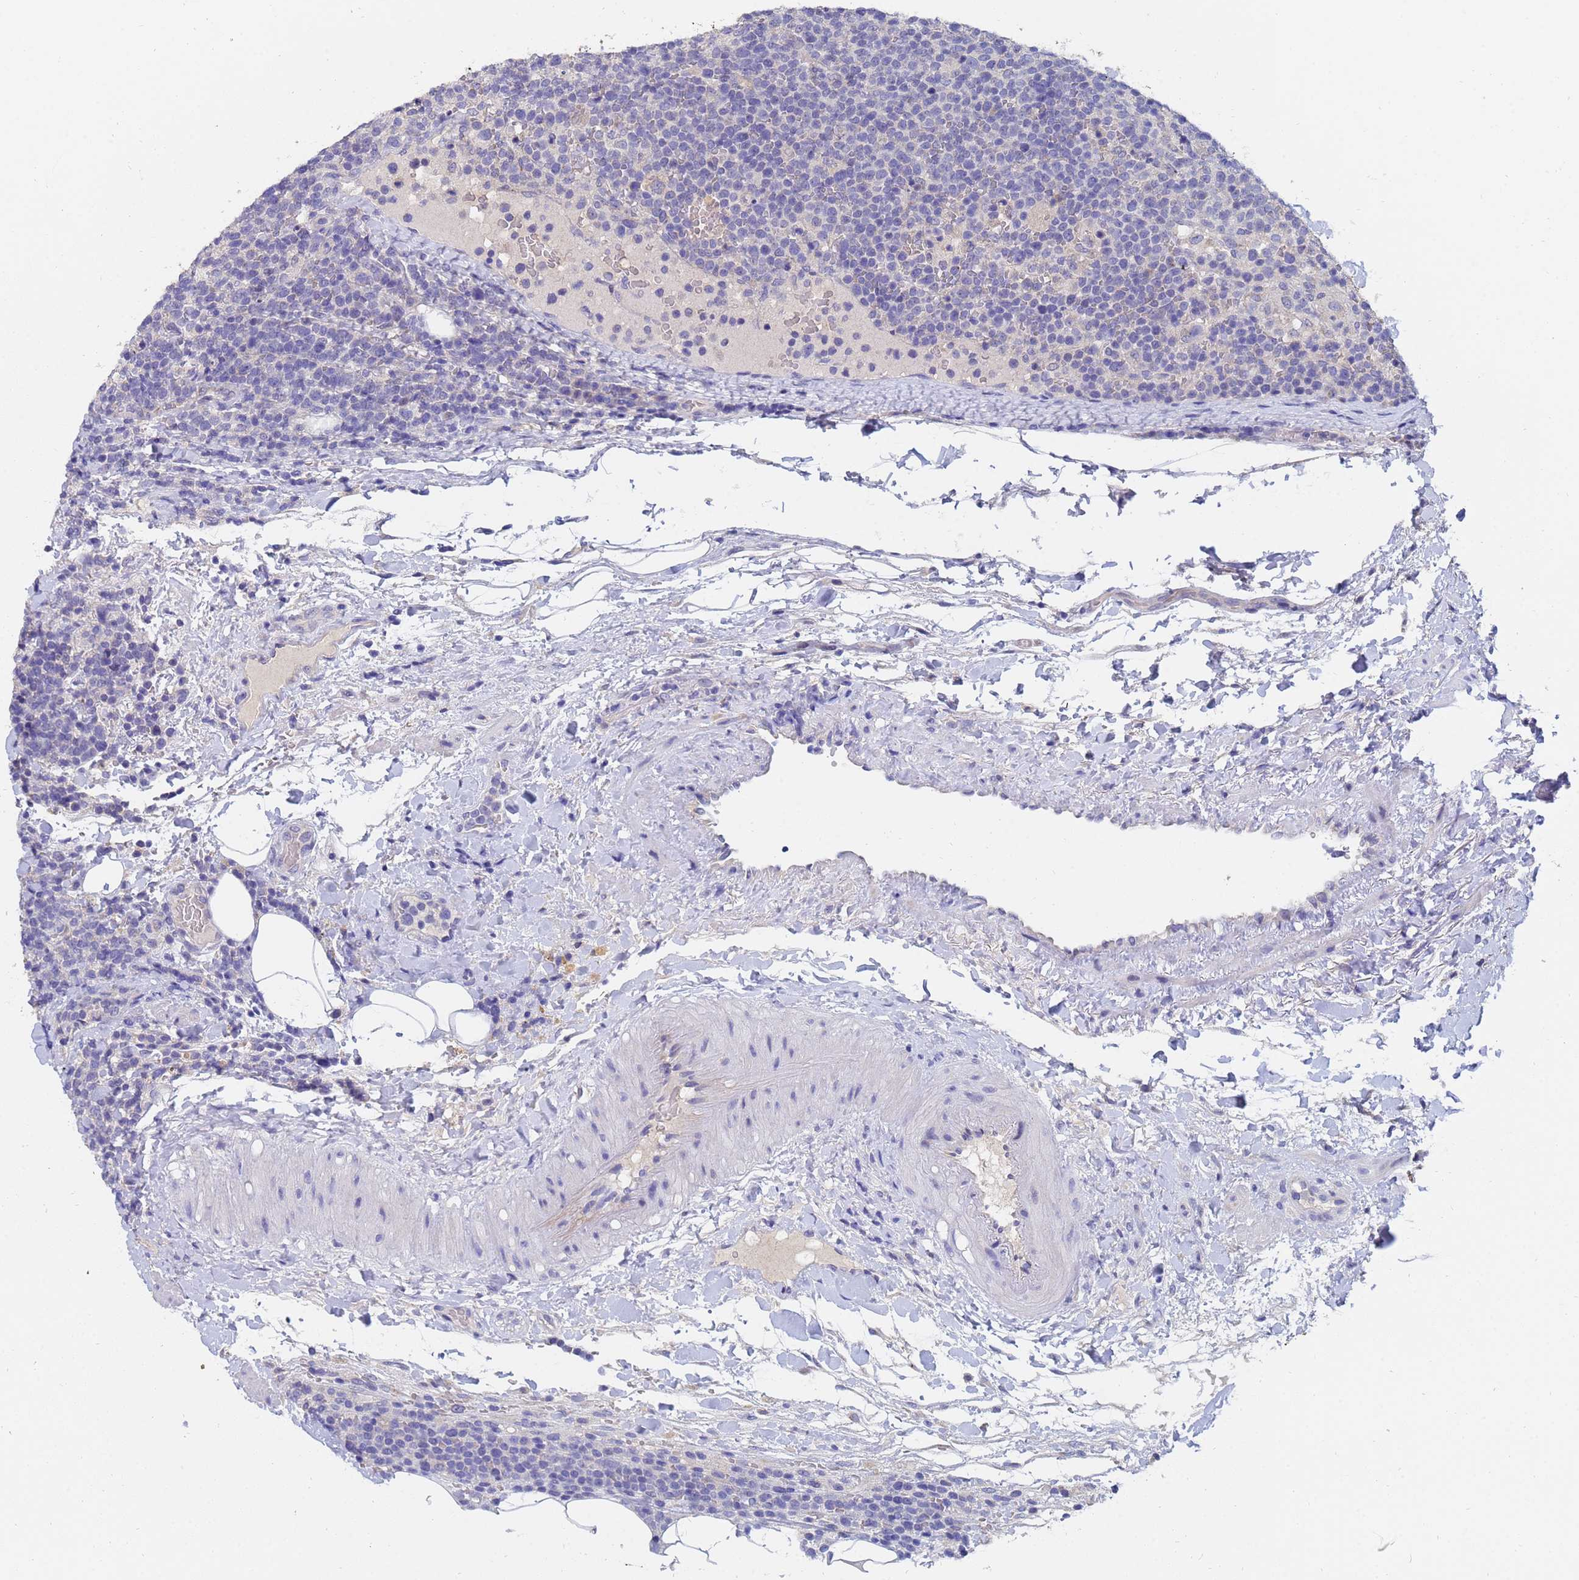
{"staining": {"intensity": "negative", "quantity": "none", "location": "none"}, "tissue": "lymphoma", "cell_type": "Tumor cells", "image_type": "cancer", "snomed": [{"axis": "morphology", "description": "Malignant lymphoma, non-Hodgkin's type, High grade"}, {"axis": "topography", "description": "Lymph node"}], "caption": "Tumor cells are negative for protein expression in human lymphoma. Brightfield microscopy of immunohistochemistry stained with DAB (brown) and hematoxylin (blue), captured at high magnification.", "gene": "IHO1", "patient": {"sex": "male", "age": 61}}